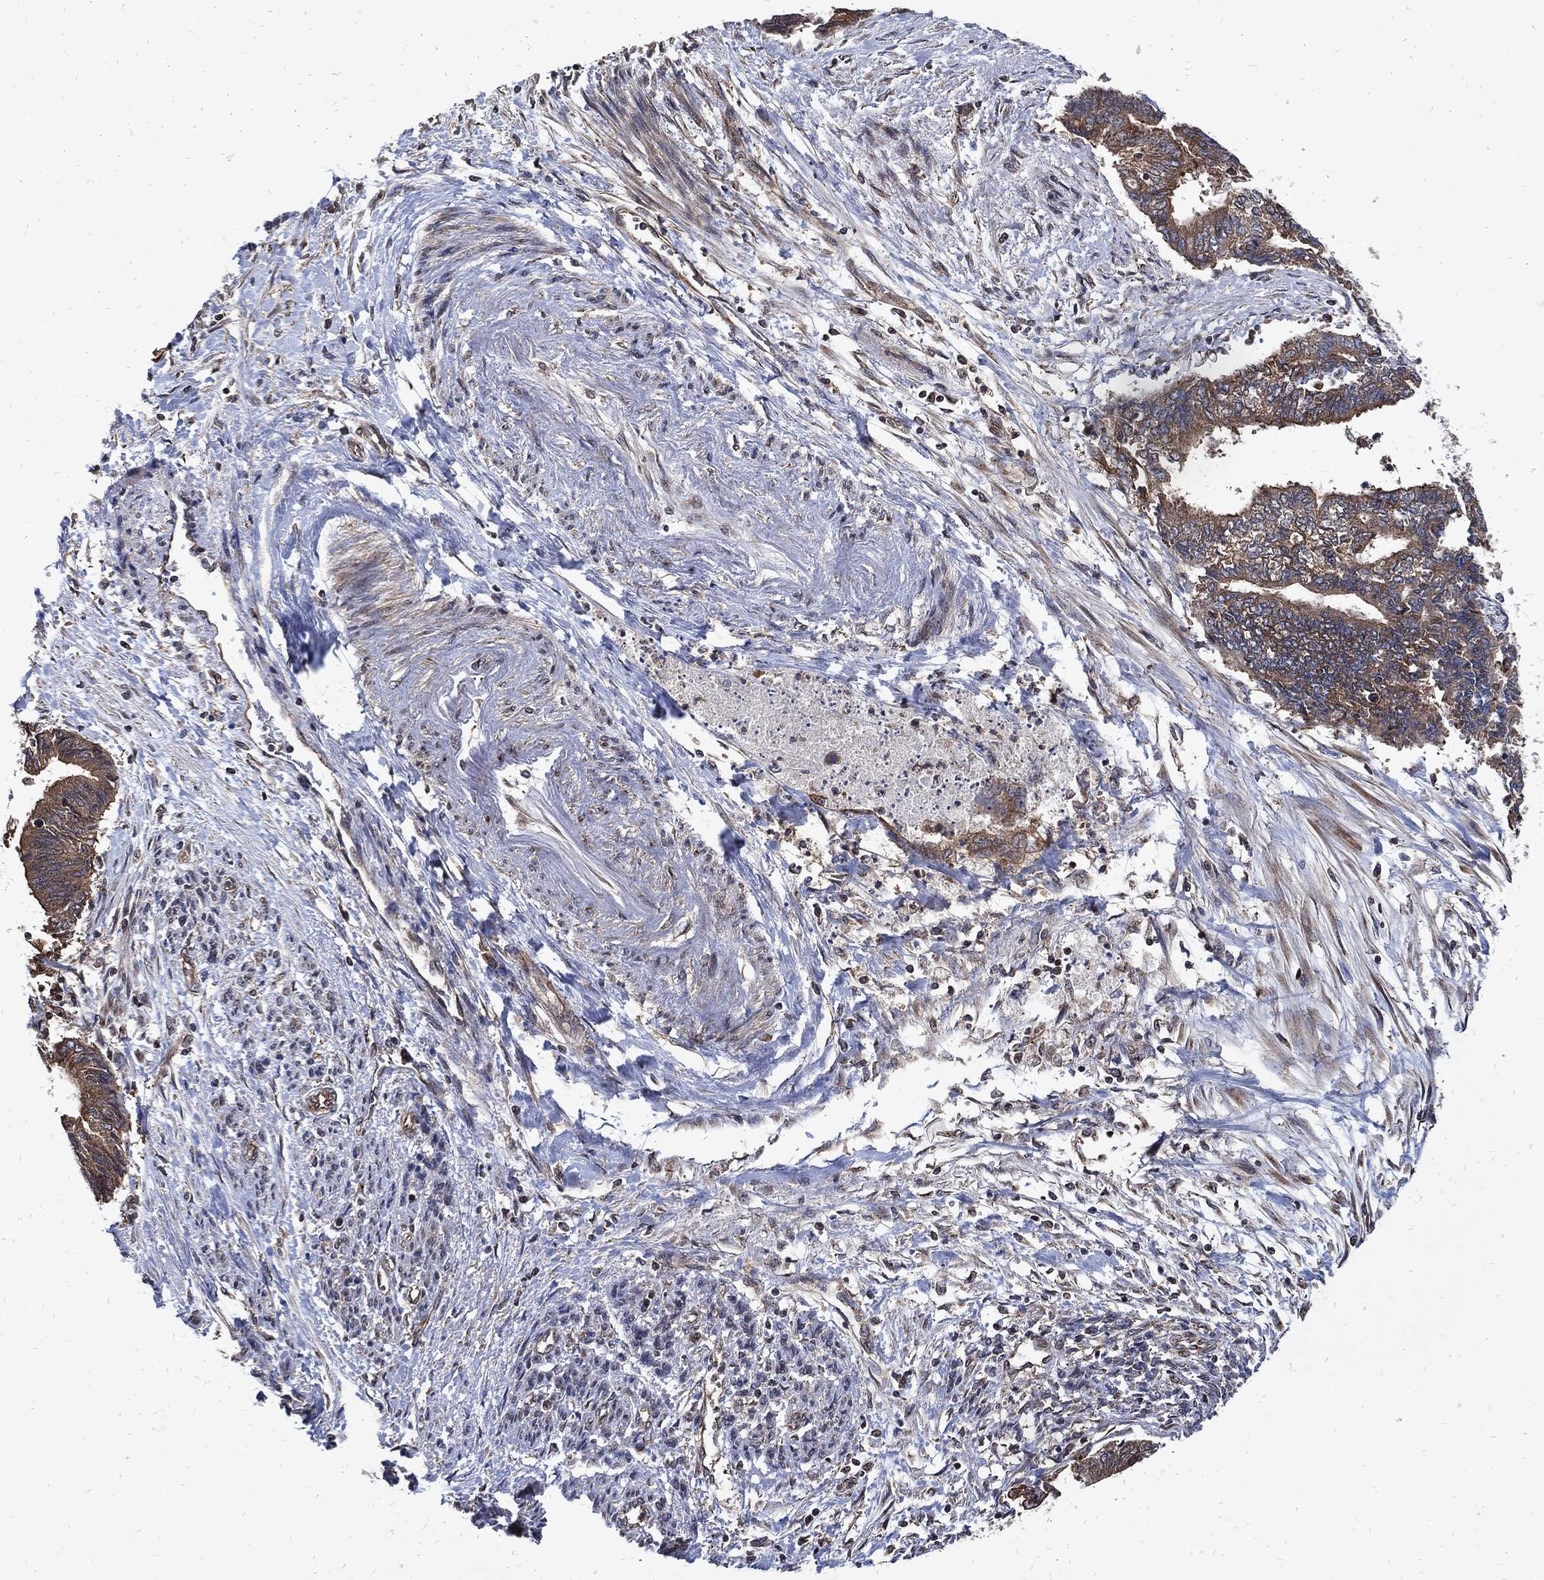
{"staining": {"intensity": "moderate", "quantity": "<25%", "location": "cytoplasmic/membranous"}, "tissue": "endometrial cancer", "cell_type": "Tumor cells", "image_type": "cancer", "snomed": [{"axis": "morphology", "description": "Adenocarcinoma, NOS"}, {"axis": "topography", "description": "Endometrium"}], "caption": "Human endometrial cancer stained with a protein marker exhibits moderate staining in tumor cells.", "gene": "DCTN1", "patient": {"sex": "female", "age": 65}}